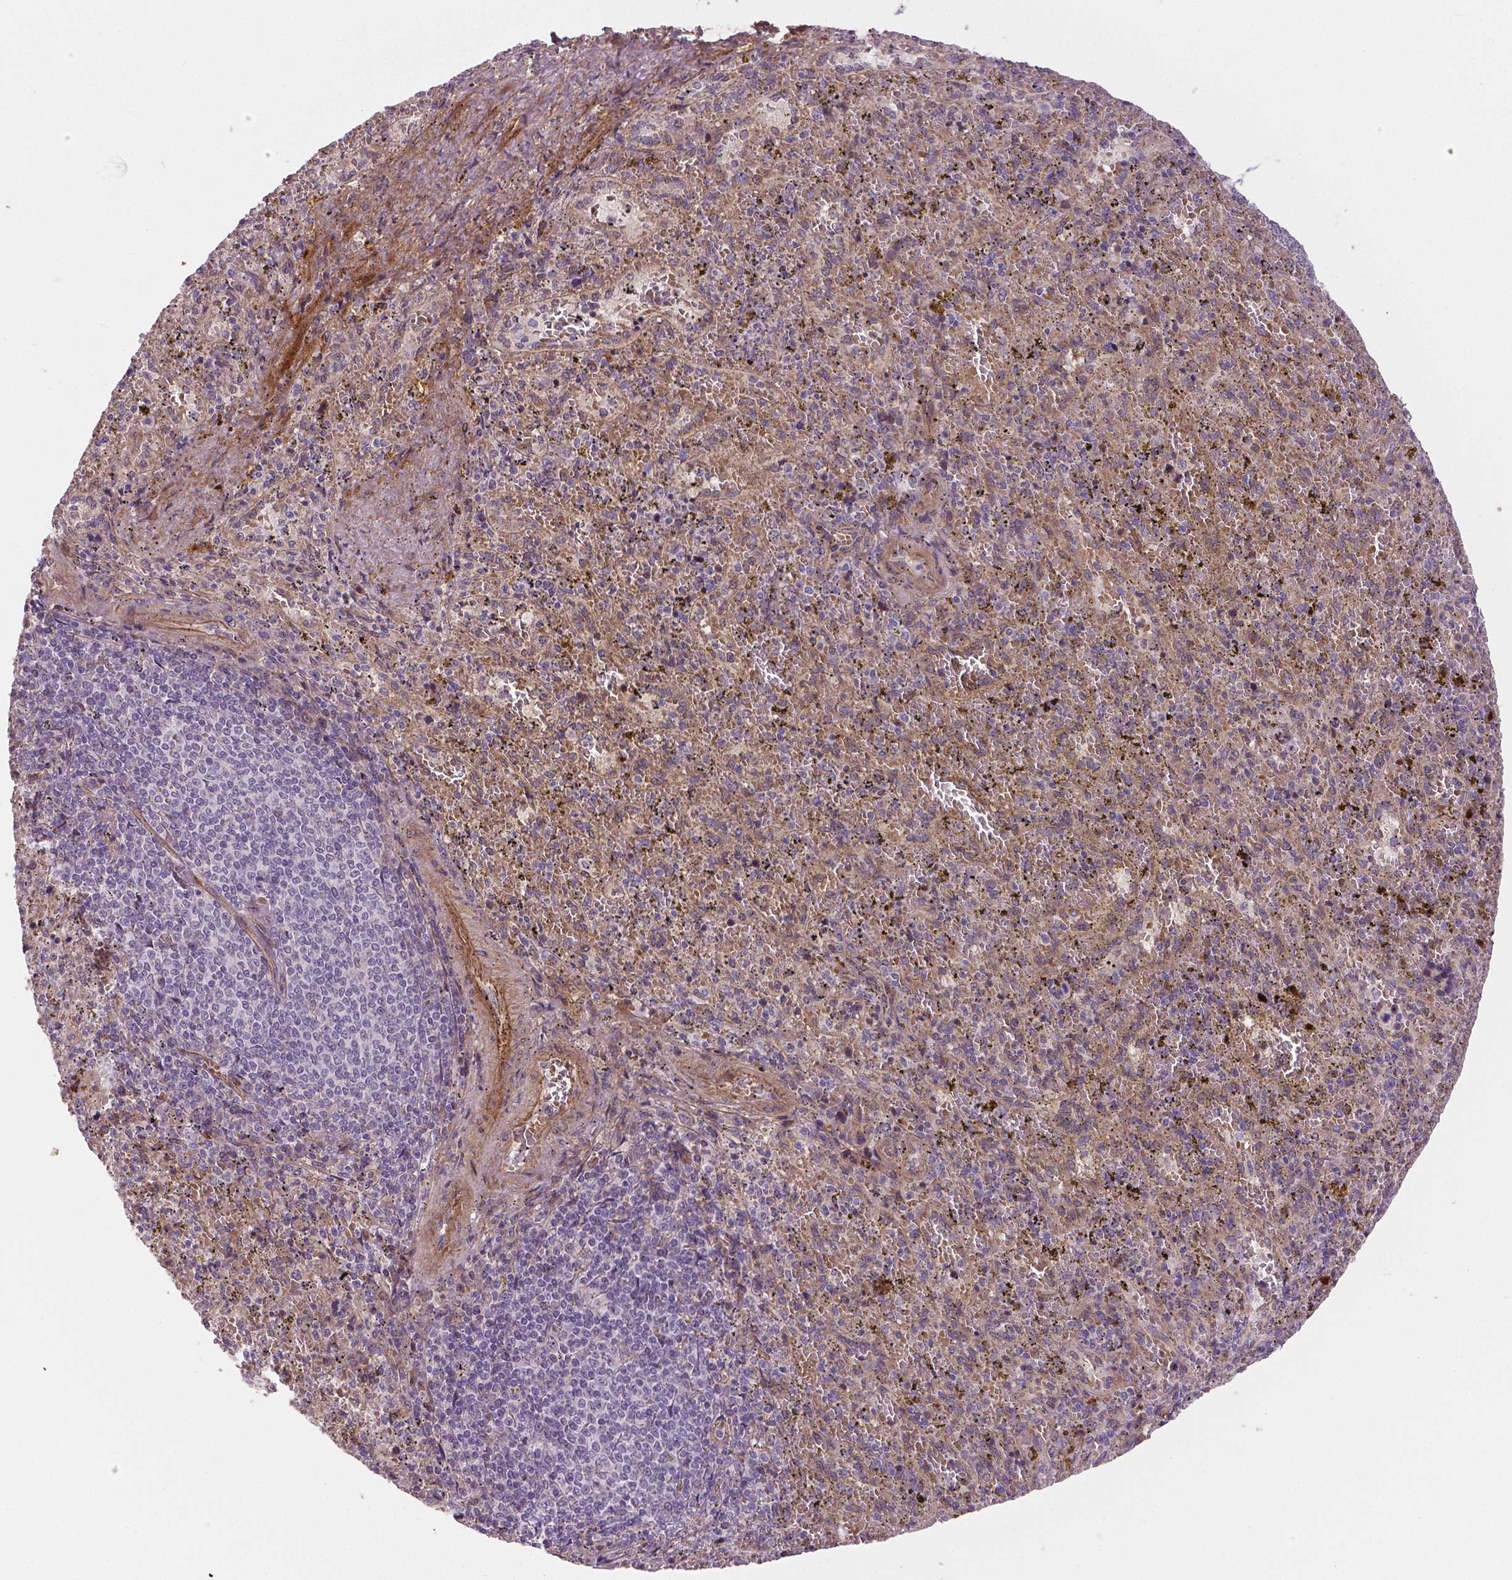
{"staining": {"intensity": "negative", "quantity": "none", "location": "none"}, "tissue": "spleen", "cell_type": "Cells in red pulp", "image_type": "normal", "snomed": [{"axis": "morphology", "description": "Normal tissue, NOS"}, {"axis": "topography", "description": "Spleen"}], "caption": "Immunohistochemistry (IHC) photomicrograph of normal human spleen stained for a protein (brown), which demonstrates no expression in cells in red pulp.", "gene": "FLT1", "patient": {"sex": "female", "age": 50}}